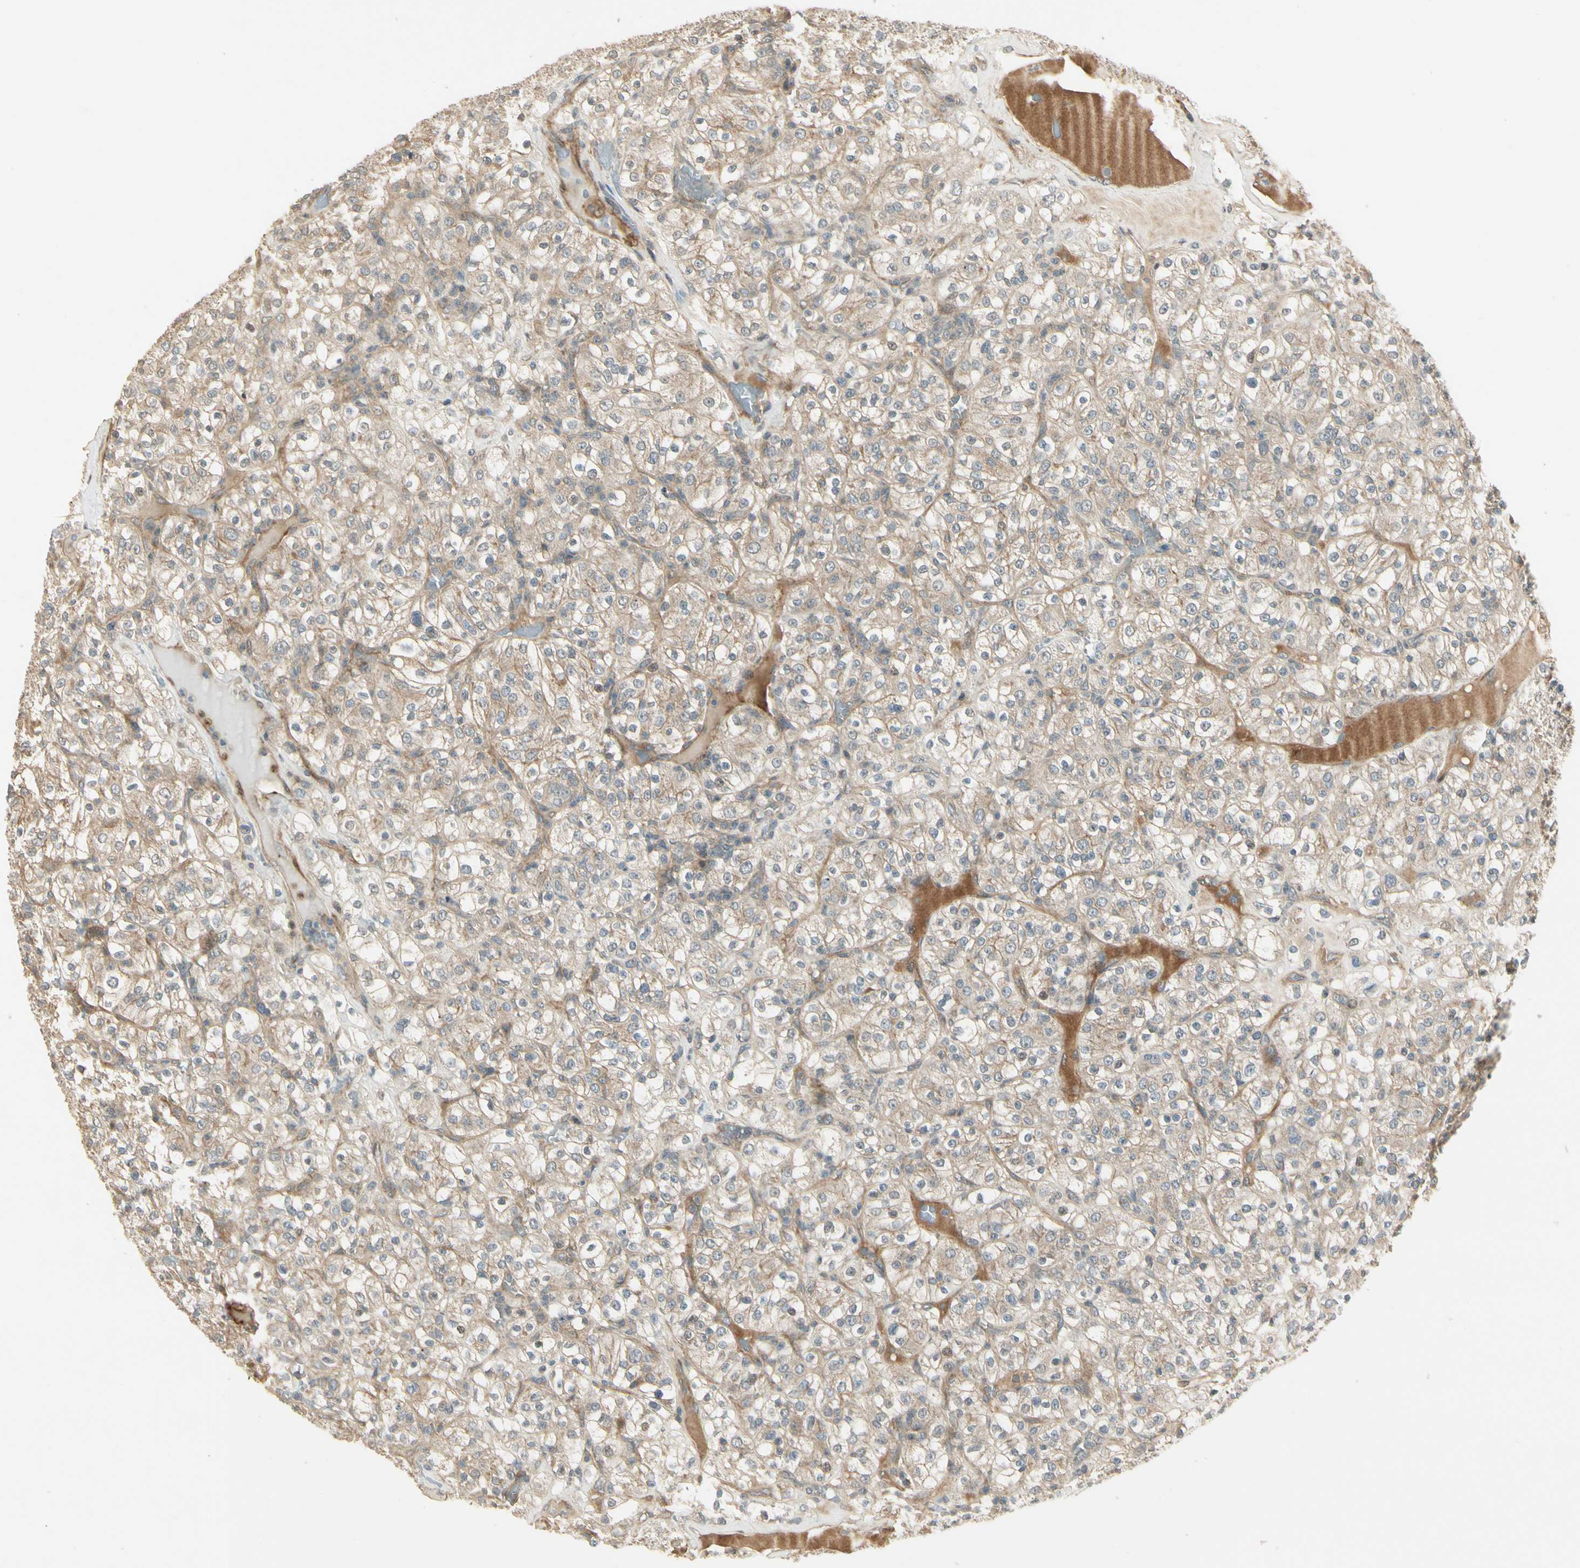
{"staining": {"intensity": "weak", "quantity": ">75%", "location": "cytoplasmic/membranous"}, "tissue": "renal cancer", "cell_type": "Tumor cells", "image_type": "cancer", "snomed": [{"axis": "morphology", "description": "Normal tissue, NOS"}, {"axis": "morphology", "description": "Adenocarcinoma, NOS"}, {"axis": "topography", "description": "Kidney"}], "caption": "There is low levels of weak cytoplasmic/membranous positivity in tumor cells of renal cancer, as demonstrated by immunohistochemical staining (brown color).", "gene": "ACVR1", "patient": {"sex": "female", "age": 72}}